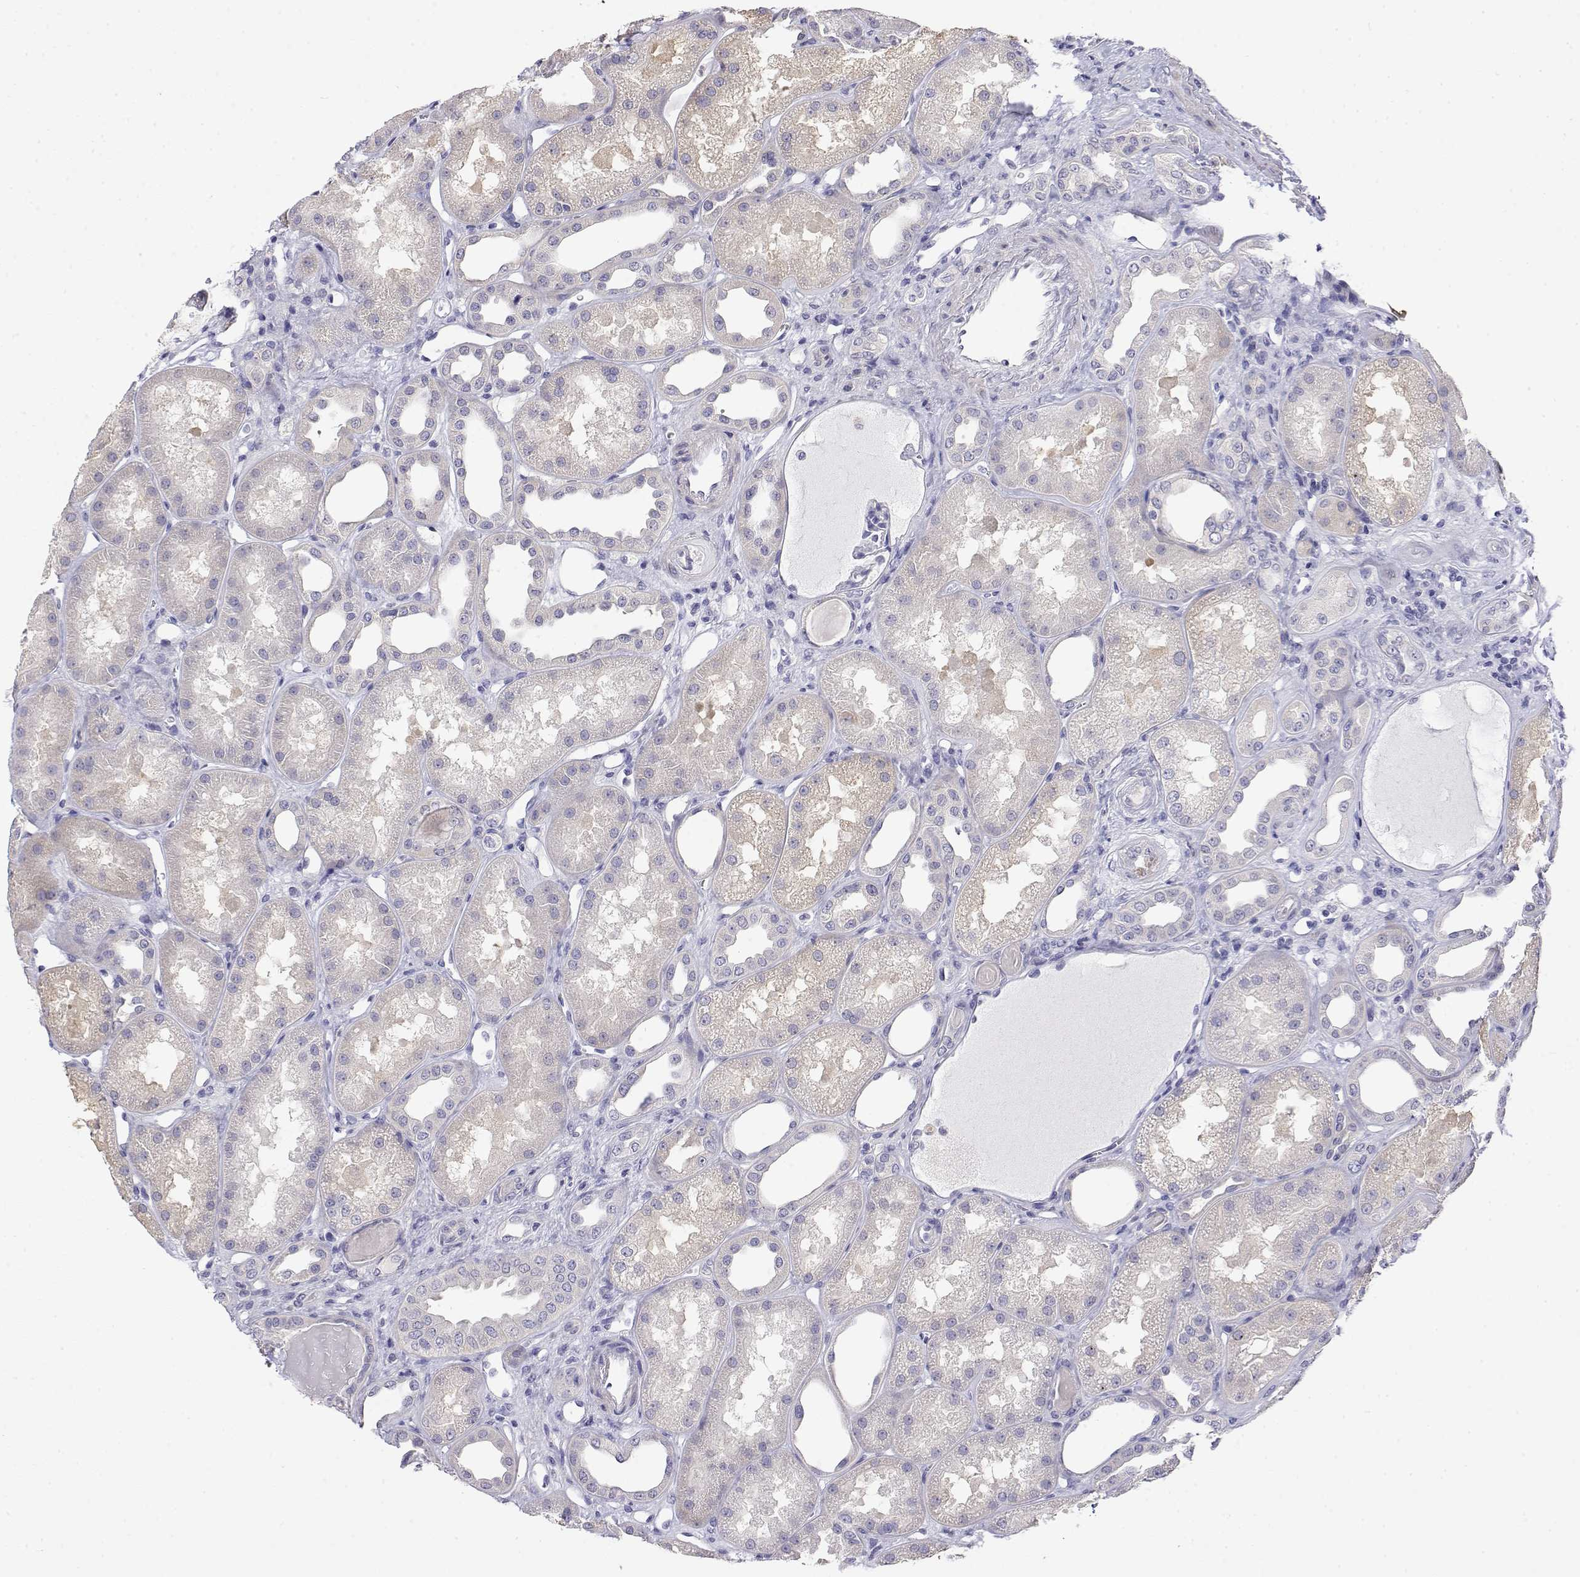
{"staining": {"intensity": "negative", "quantity": "none", "location": "none"}, "tissue": "kidney", "cell_type": "Cells in glomeruli", "image_type": "normal", "snomed": [{"axis": "morphology", "description": "Normal tissue, NOS"}, {"axis": "topography", "description": "Kidney"}], "caption": "Immunohistochemistry photomicrograph of normal kidney: kidney stained with DAB (3,3'-diaminobenzidine) demonstrates no significant protein positivity in cells in glomeruli.", "gene": "LY6D", "patient": {"sex": "male", "age": 61}}